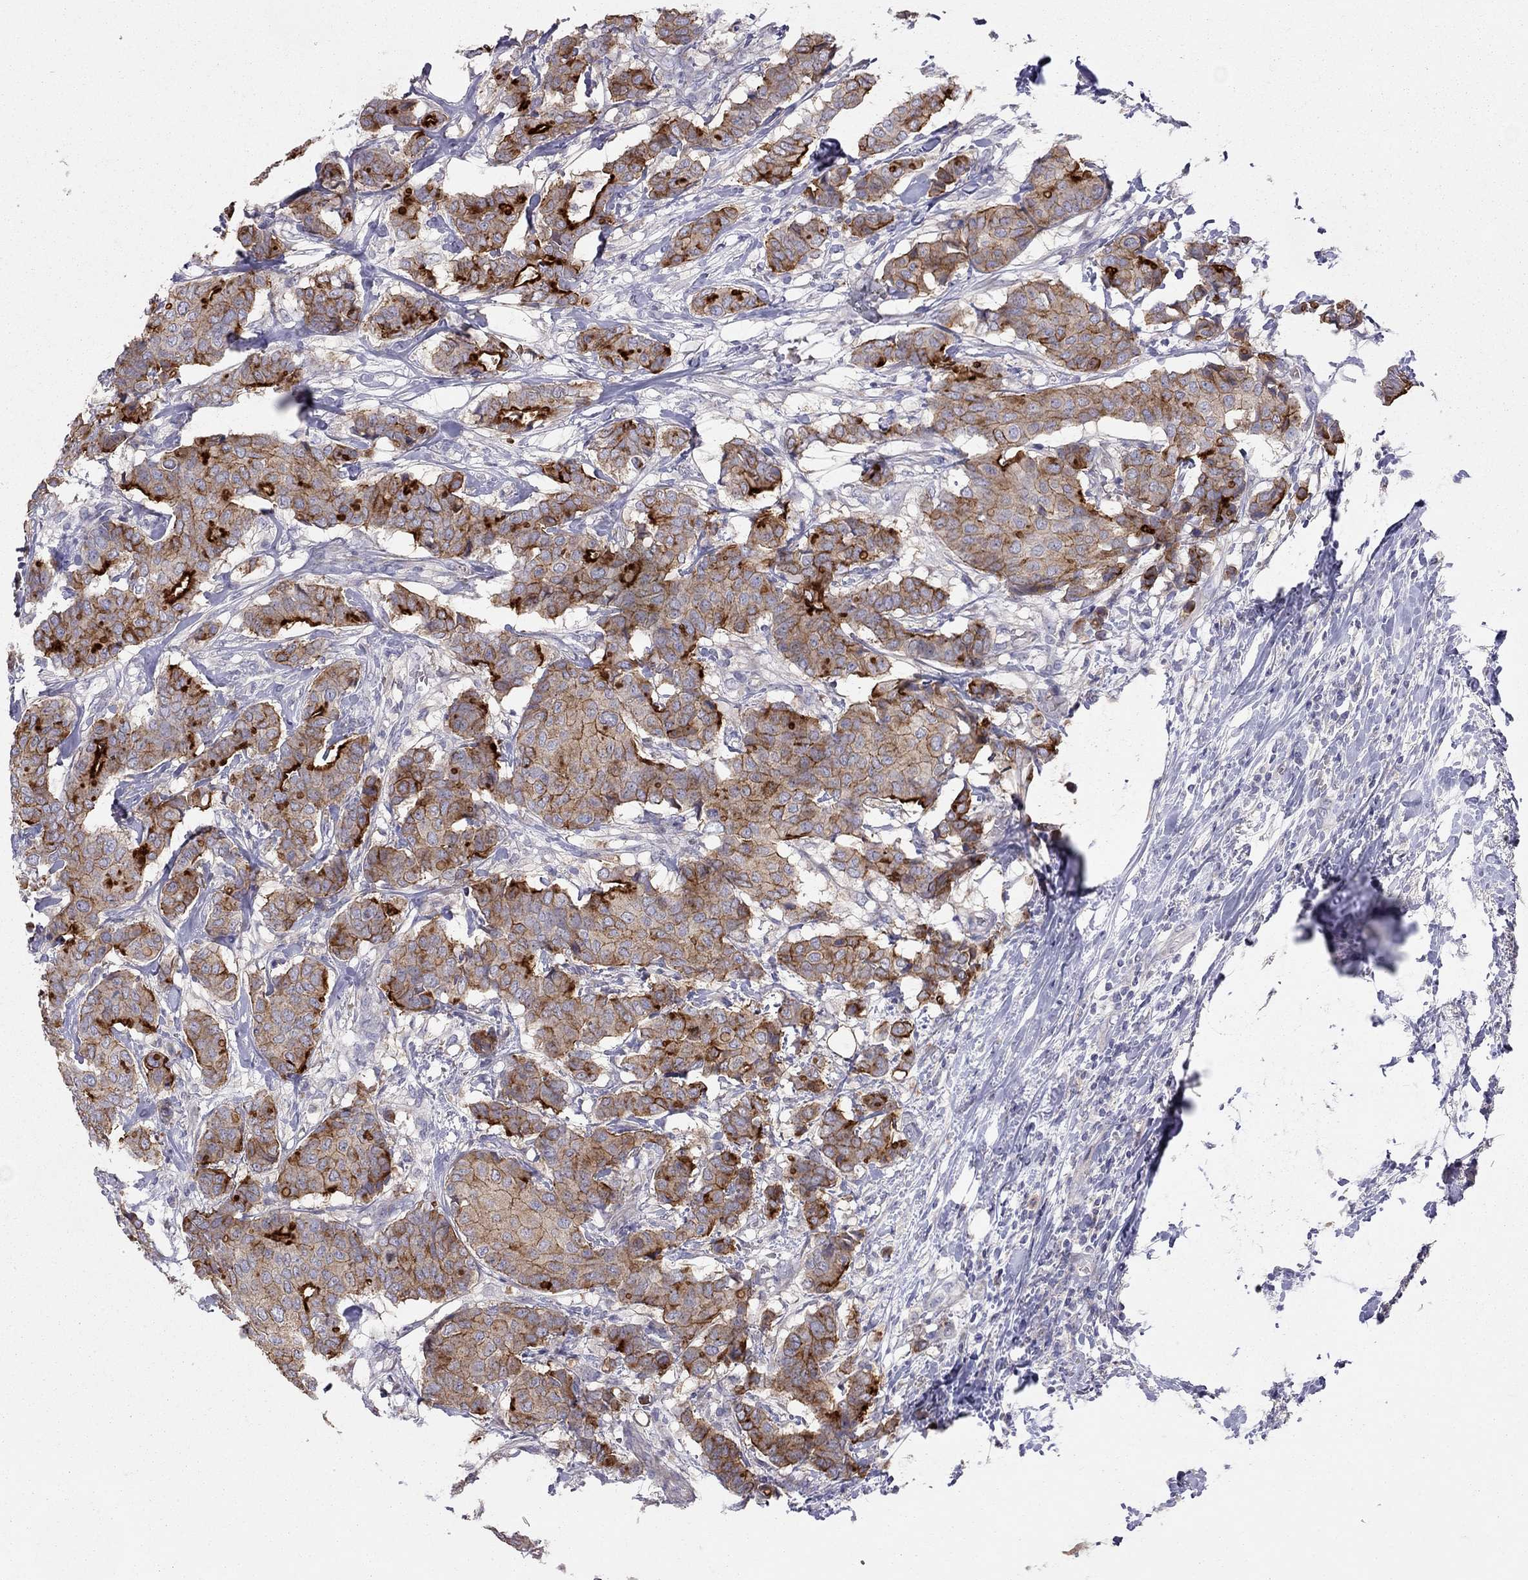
{"staining": {"intensity": "moderate", "quantity": ">75%", "location": "cytoplasmic/membranous"}, "tissue": "breast cancer", "cell_type": "Tumor cells", "image_type": "cancer", "snomed": [{"axis": "morphology", "description": "Duct carcinoma"}, {"axis": "topography", "description": "Breast"}], "caption": "A brown stain shows moderate cytoplasmic/membranous staining of a protein in infiltrating ductal carcinoma (breast) tumor cells. (brown staining indicates protein expression, while blue staining denotes nuclei).", "gene": "SYTL2", "patient": {"sex": "female", "age": 75}}